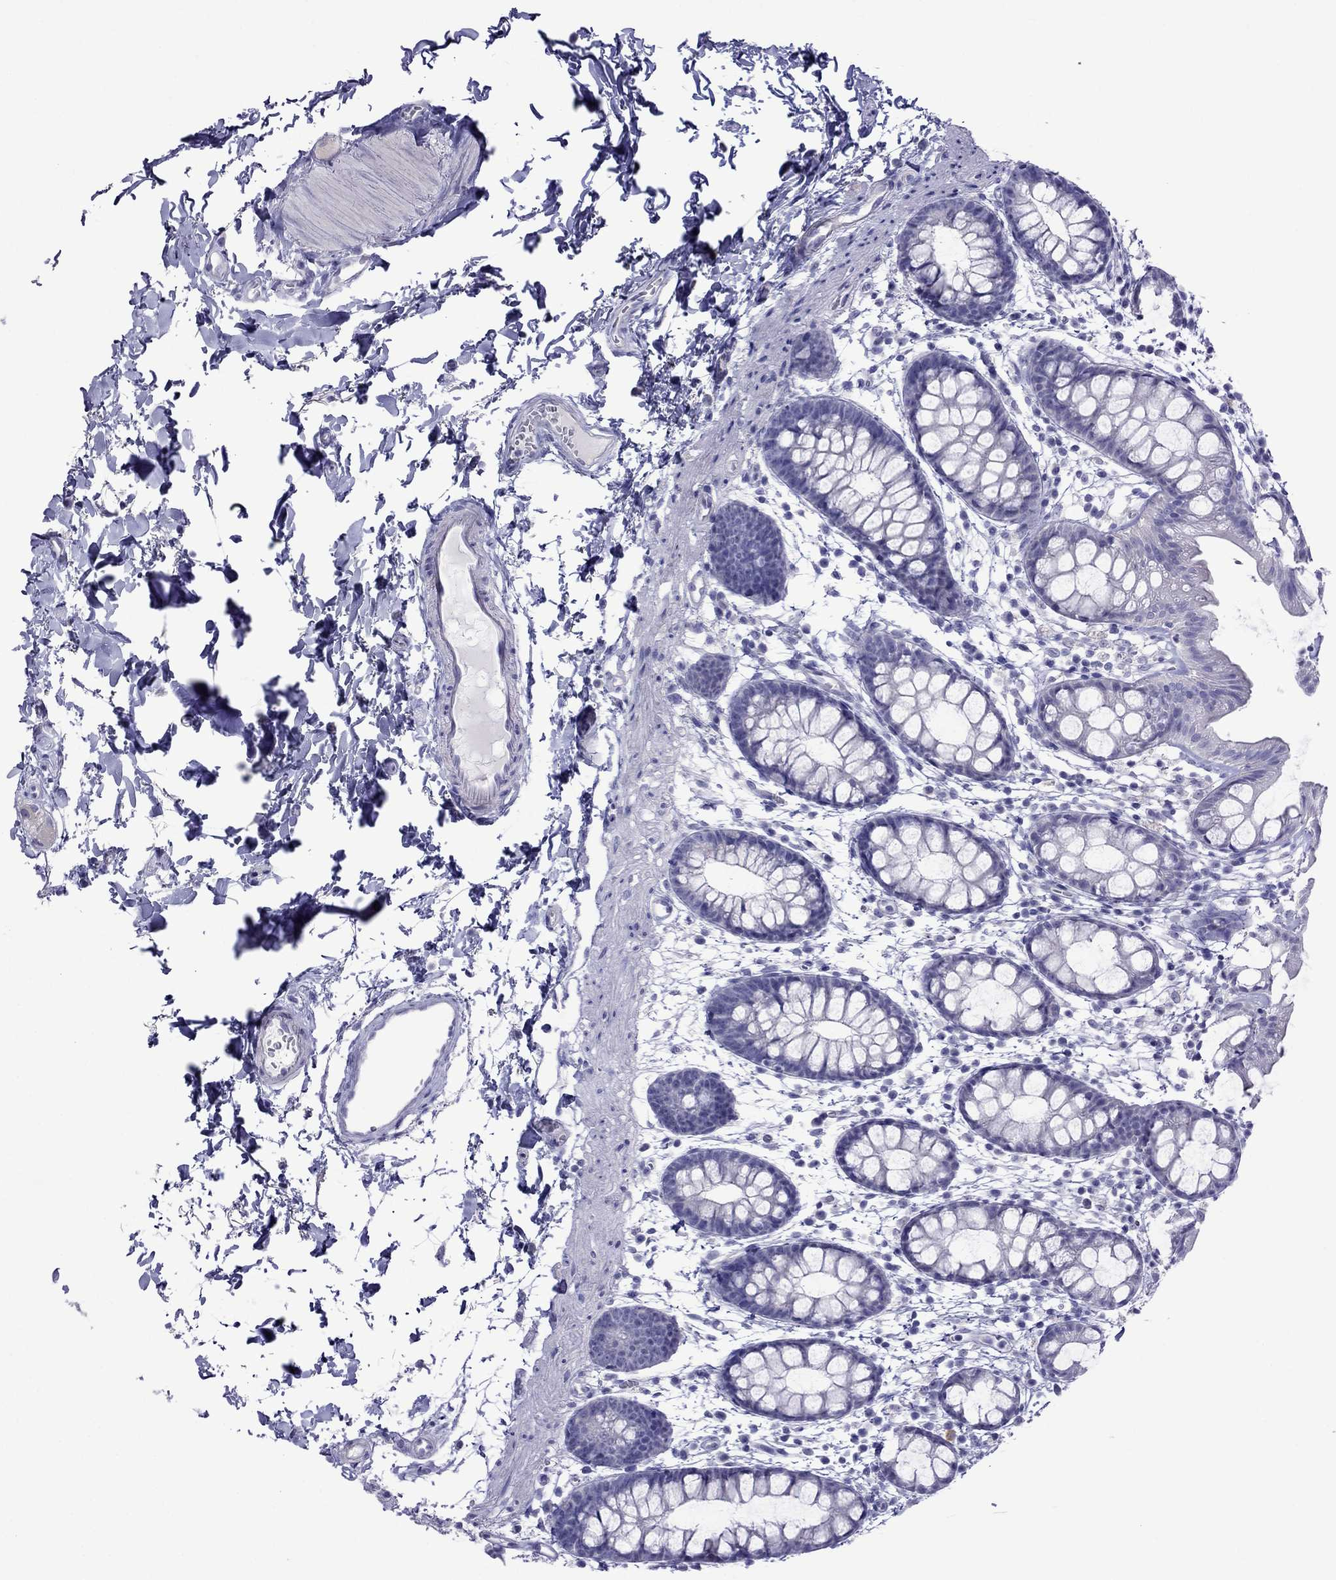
{"staining": {"intensity": "negative", "quantity": "none", "location": "none"}, "tissue": "rectum", "cell_type": "Glandular cells", "image_type": "normal", "snomed": [{"axis": "morphology", "description": "Normal tissue, NOS"}, {"axis": "topography", "description": "Rectum"}], "caption": "An IHC micrograph of unremarkable rectum is shown. There is no staining in glandular cells of rectum.", "gene": "PCDHA6", "patient": {"sex": "male", "age": 57}}